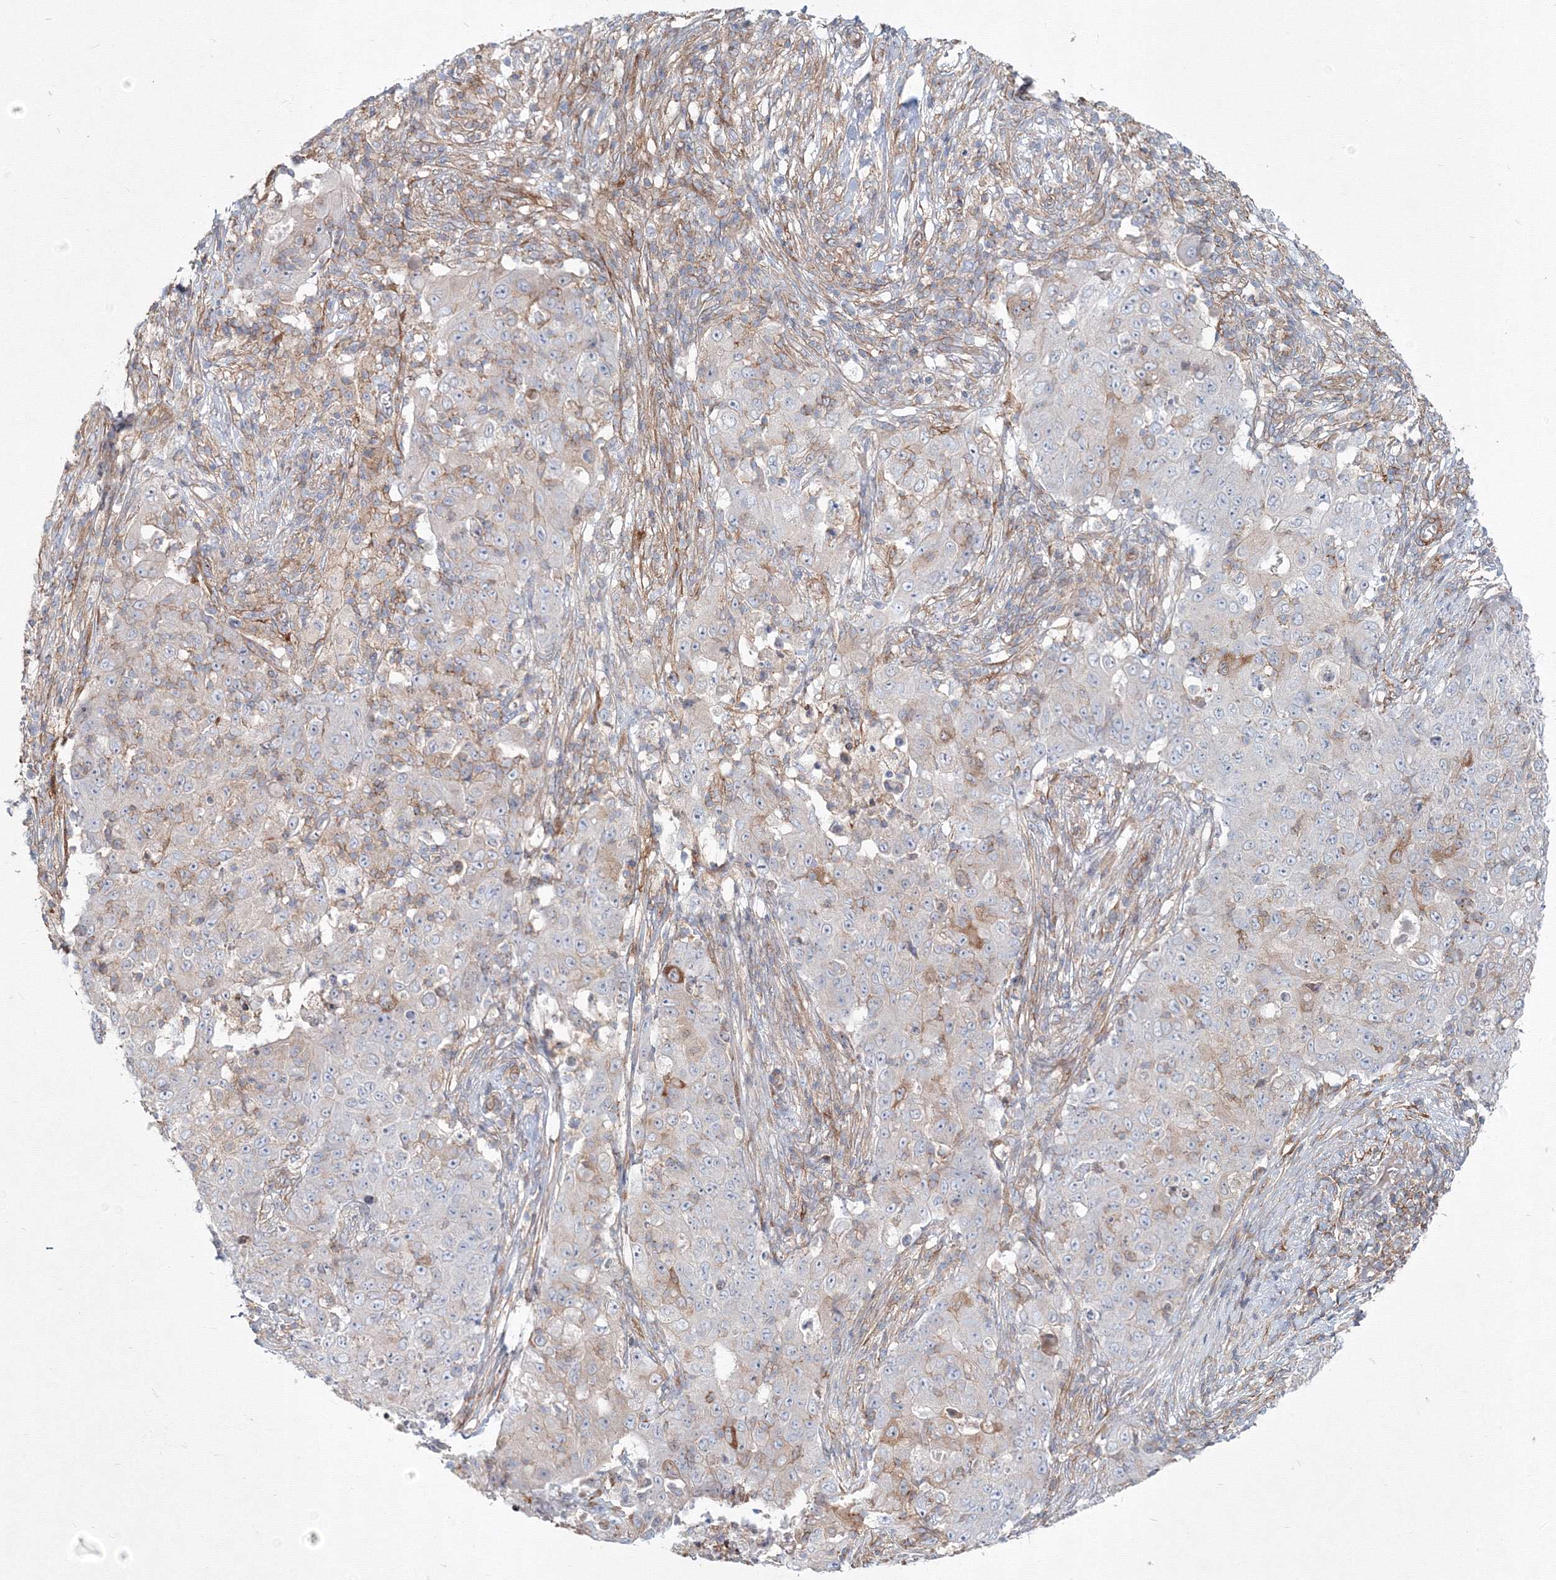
{"staining": {"intensity": "negative", "quantity": "none", "location": "none"}, "tissue": "ovarian cancer", "cell_type": "Tumor cells", "image_type": "cancer", "snomed": [{"axis": "morphology", "description": "Carcinoma, endometroid"}, {"axis": "topography", "description": "Ovary"}], "caption": "DAB (3,3'-diaminobenzidine) immunohistochemical staining of human ovarian cancer shows no significant staining in tumor cells.", "gene": "SH3PXD2A", "patient": {"sex": "female", "age": 42}}